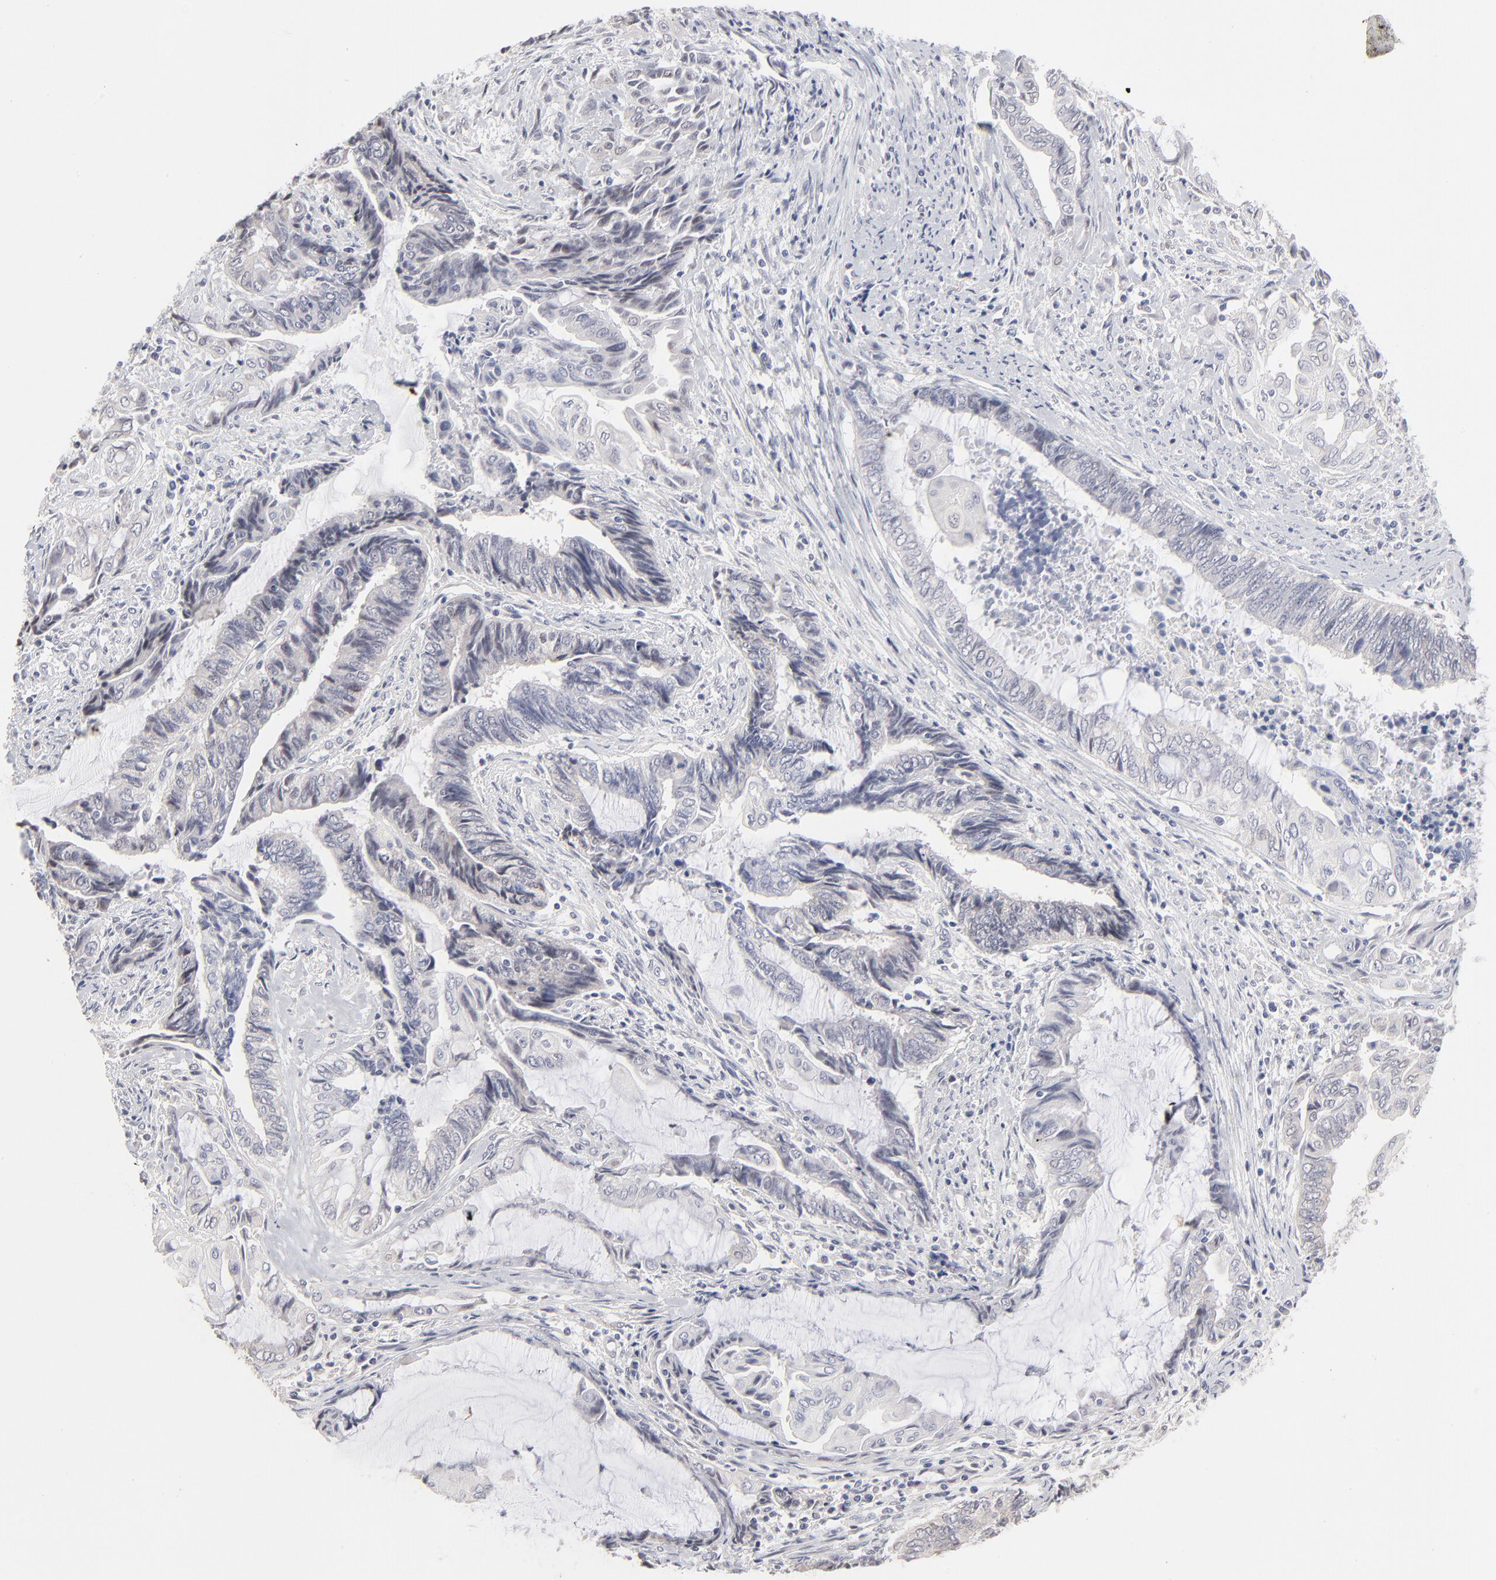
{"staining": {"intensity": "negative", "quantity": "none", "location": "none"}, "tissue": "endometrial cancer", "cell_type": "Tumor cells", "image_type": "cancer", "snomed": [{"axis": "morphology", "description": "Adenocarcinoma, NOS"}, {"axis": "topography", "description": "Uterus"}, {"axis": "topography", "description": "Endometrium"}], "caption": "Tumor cells are negative for brown protein staining in endometrial cancer.", "gene": "RBM3", "patient": {"sex": "female", "age": 70}}